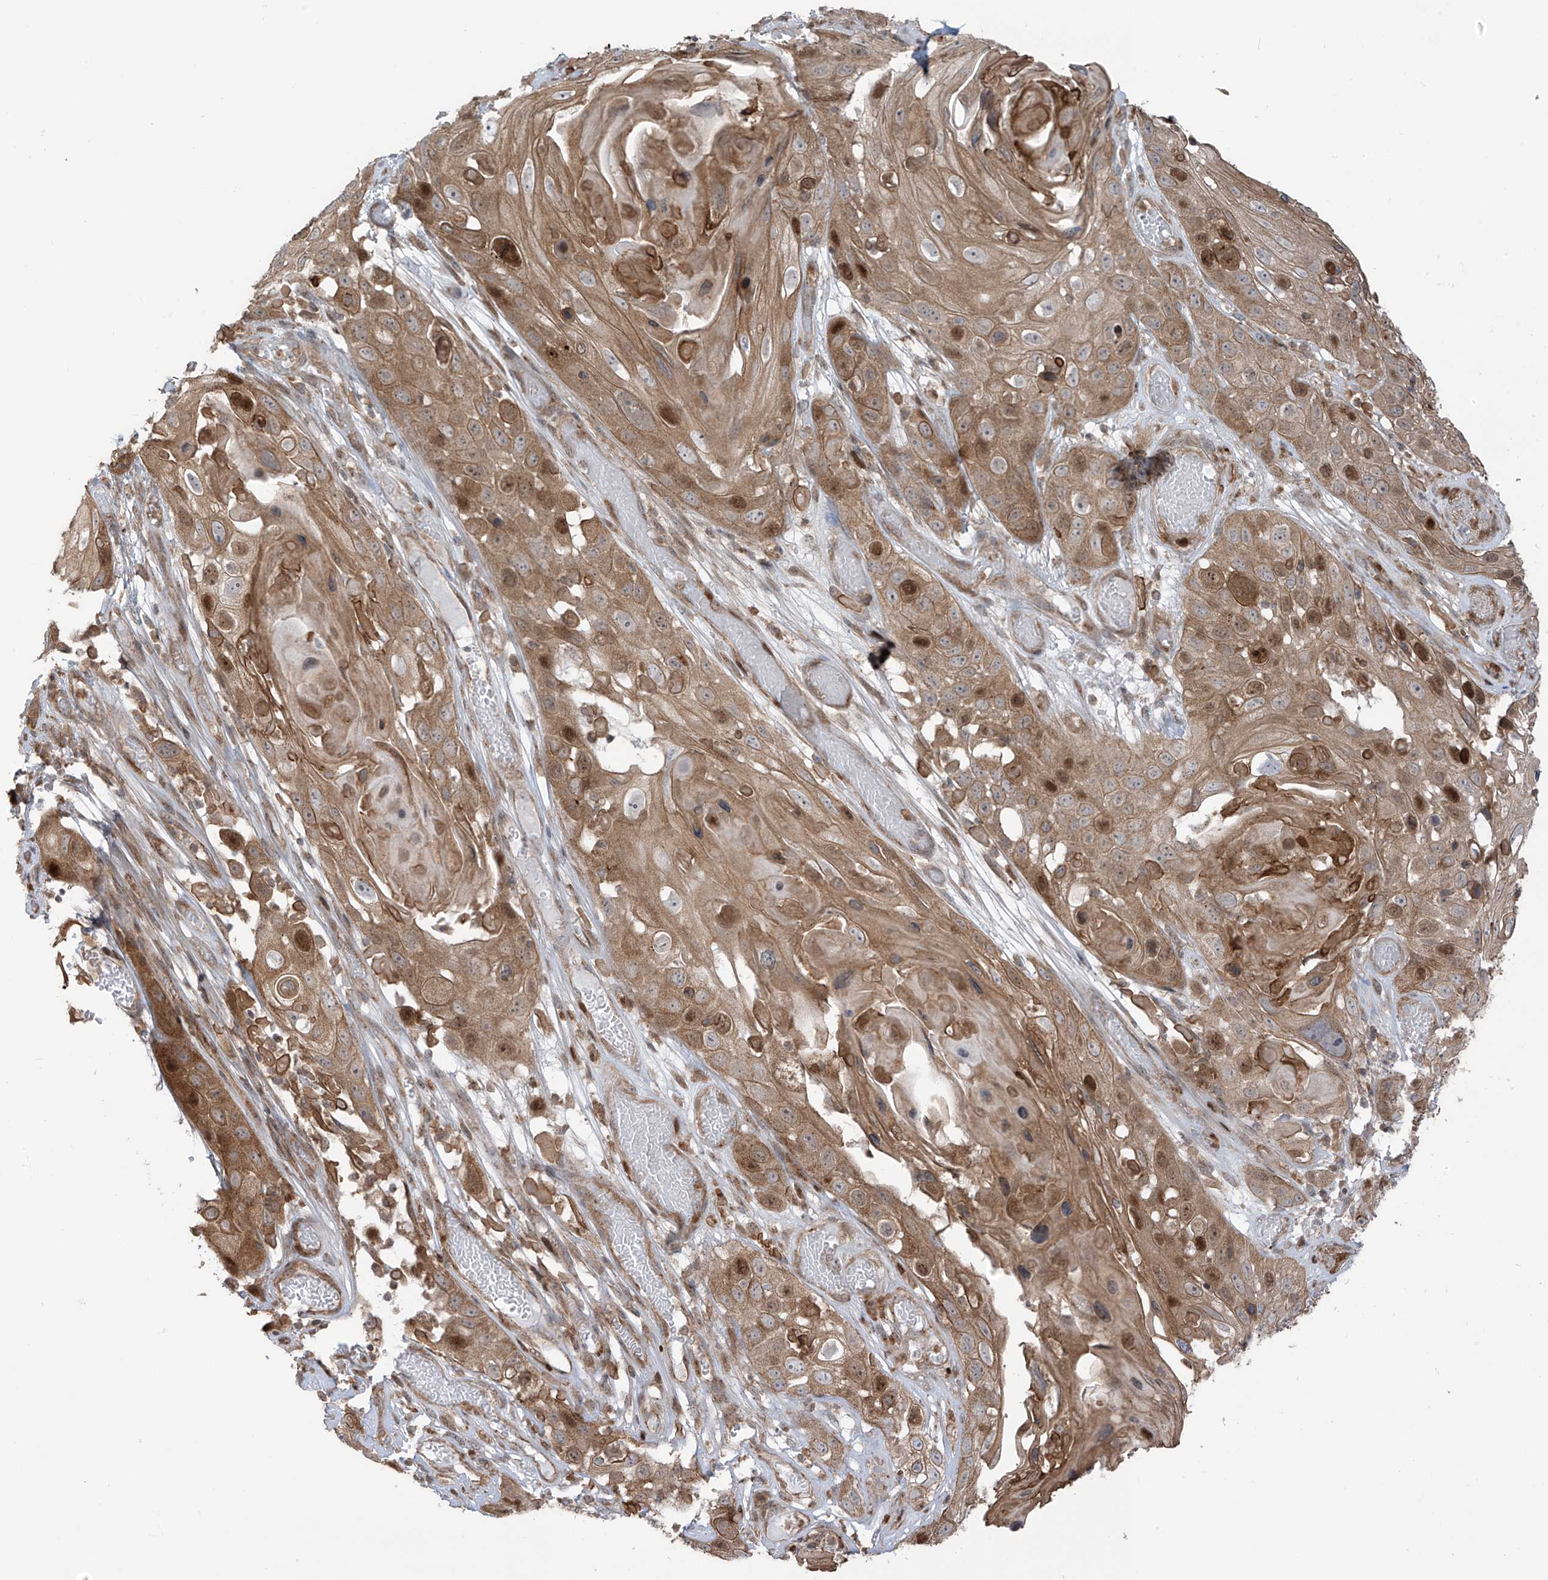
{"staining": {"intensity": "moderate", "quantity": ">75%", "location": "cytoplasmic/membranous,nuclear"}, "tissue": "skin cancer", "cell_type": "Tumor cells", "image_type": "cancer", "snomed": [{"axis": "morphology", "description": "Squamous cell carcinoma, NOS"}, {"axis": "topography", "description": "Skin"}], "caption": "An image of skin cancer (squamous cell carcinoma) stained for a protein displays moderate cytoplasmic/membranous and nuclear brown staining in tumor cells.", "gene": "PDE11A", "patient": {"sex": "male", "age": 55}}